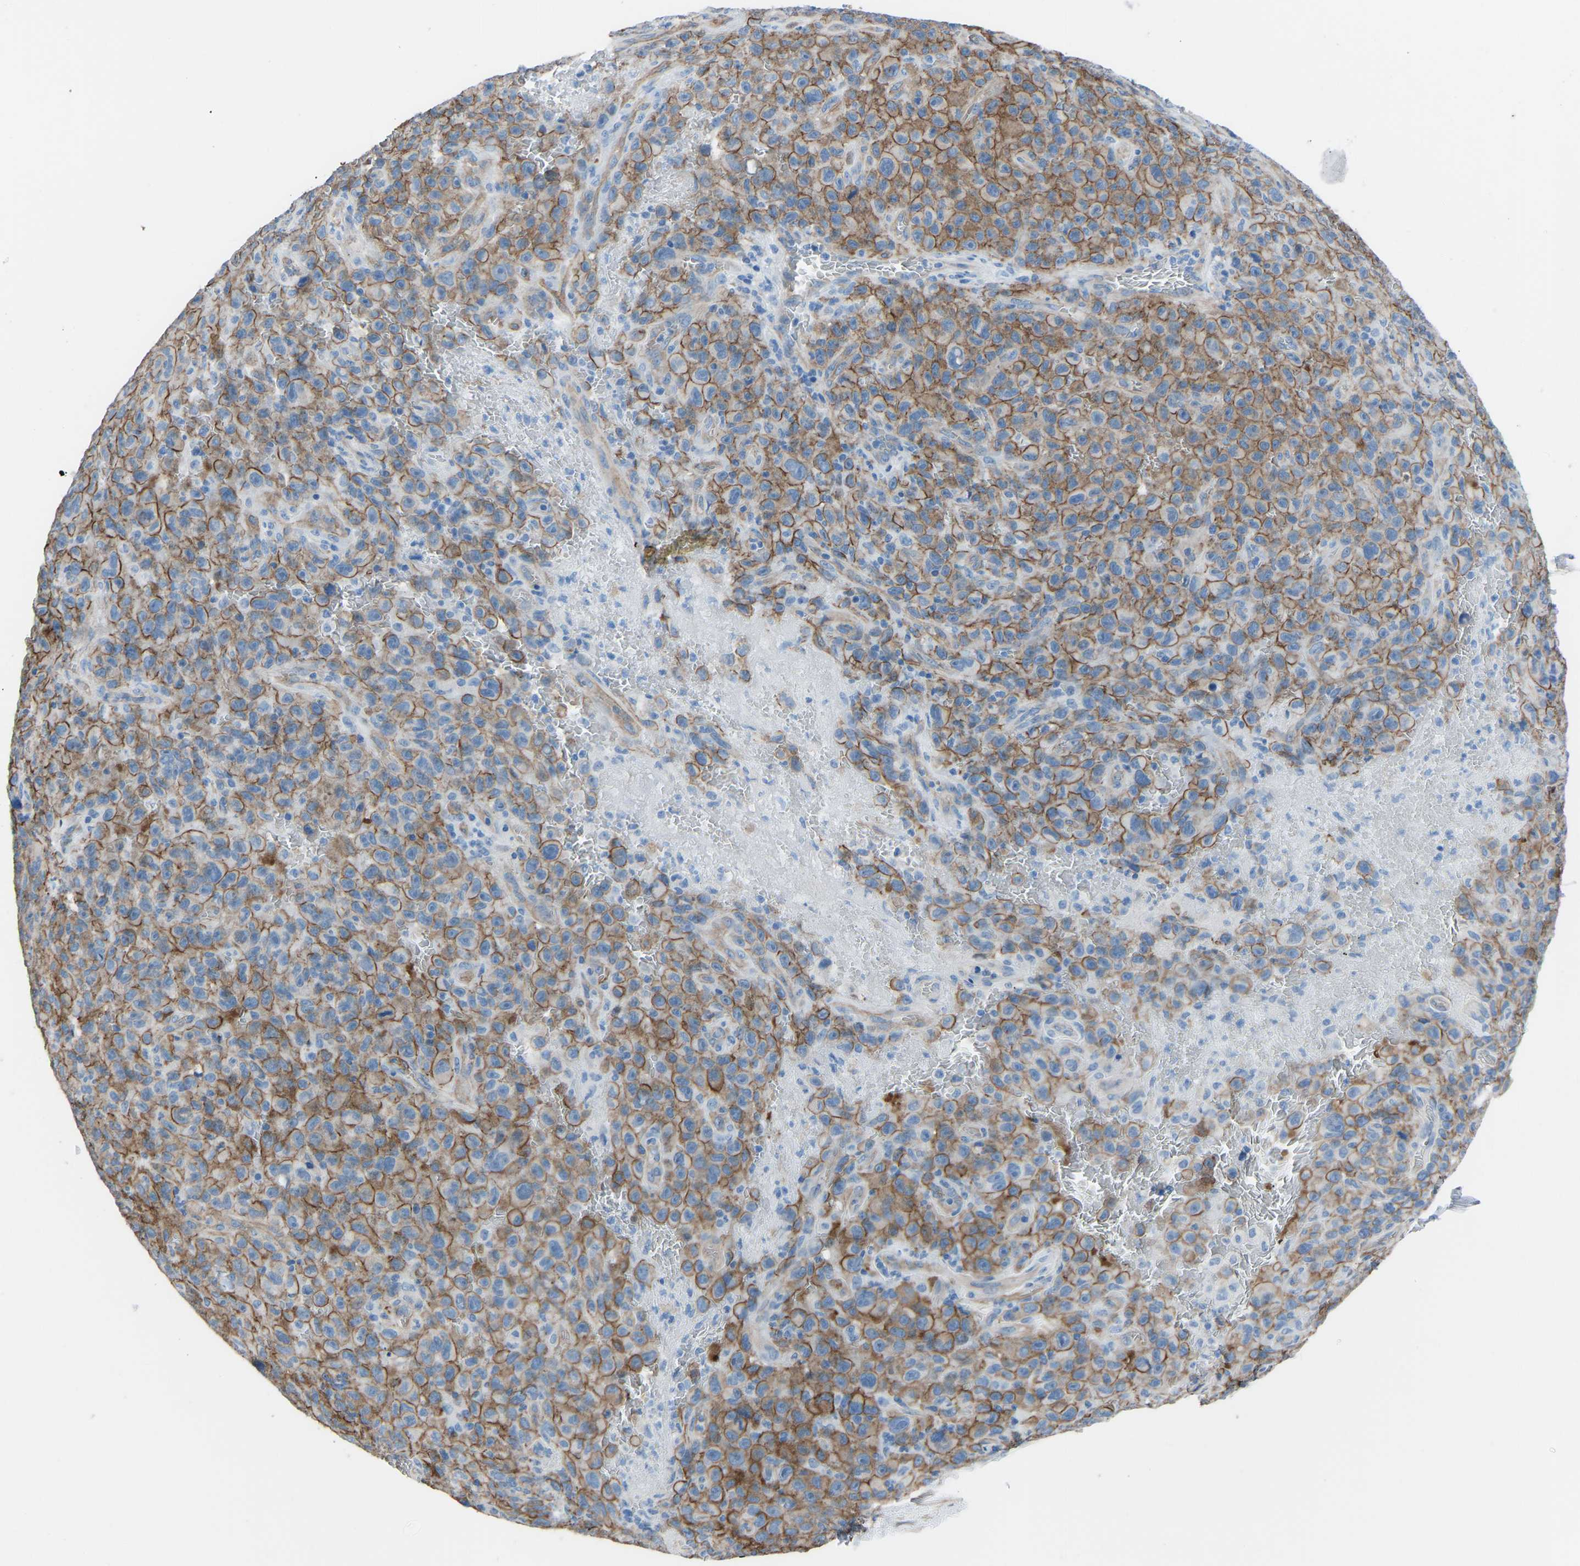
{"staining": {"intensity": "moderate", "quantity": ">75%", "location": "cytoplasmic/membranous"}, "tissue": "melanoma", "cell_type": "Tumor cells", "image_type": "cancer", "snomed": [{"axis": "morphology", "description": "Malignant melanoma, NOS"}, {"axis": "topography", "description": "Skin"}], "caption": "This is a micrograph of immunohistochemistry (IHC) staining of melanoma, which shows moderate staining in the cytoplasmic/membranous of tumor cells.", "gene": "MYH10", "patient": {"sex": "female", "age": 82}}